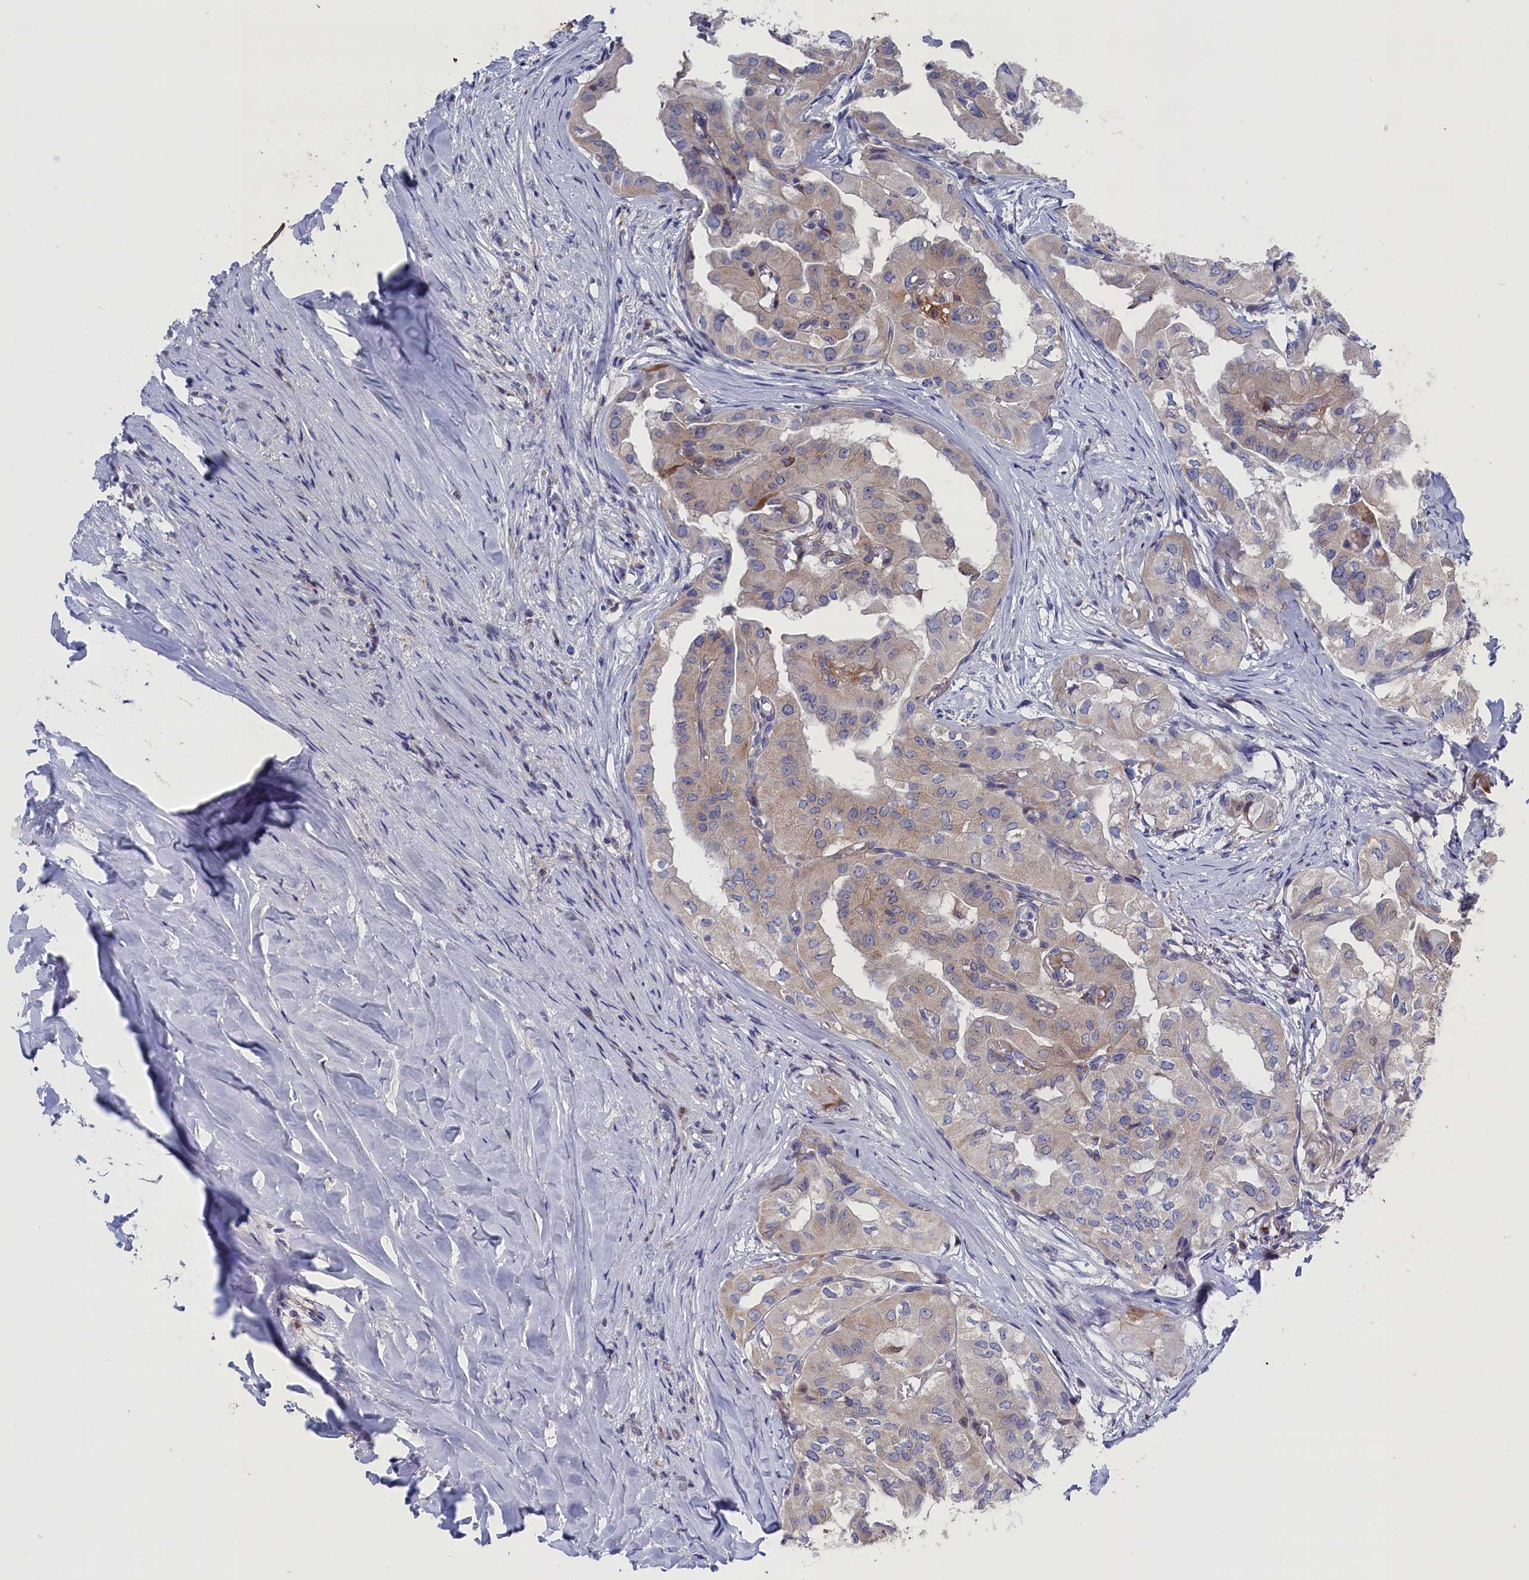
{"staining": {"intensity": "weak", "quantity": ">75%", "location": "cytoplasmic/membranous"}, "tissue": "thyroid cancer", "cell_type": "Tumor cells", "image_type": "cancer", "snomed": [{"axis": "morphology", "description": "Papillary adenocarcinoma, NOS"}, {"axis": "topography", "description": "Thyroid gland"}], "caption": "A high-resolution micrograph shows IHC staining of thyroid papillary adenocarcinoma, which demonstrates weak cytoplasmic/membranous staining in about >75% of tumor cells. (Stains: DAB (3,3'-diaminobenzidine) in brown, nuclei in blue, Microscopy: brightfield microscopy at high magnification).", "gene": "GPR108", "patient": {"sex": "female", "age": 59}}